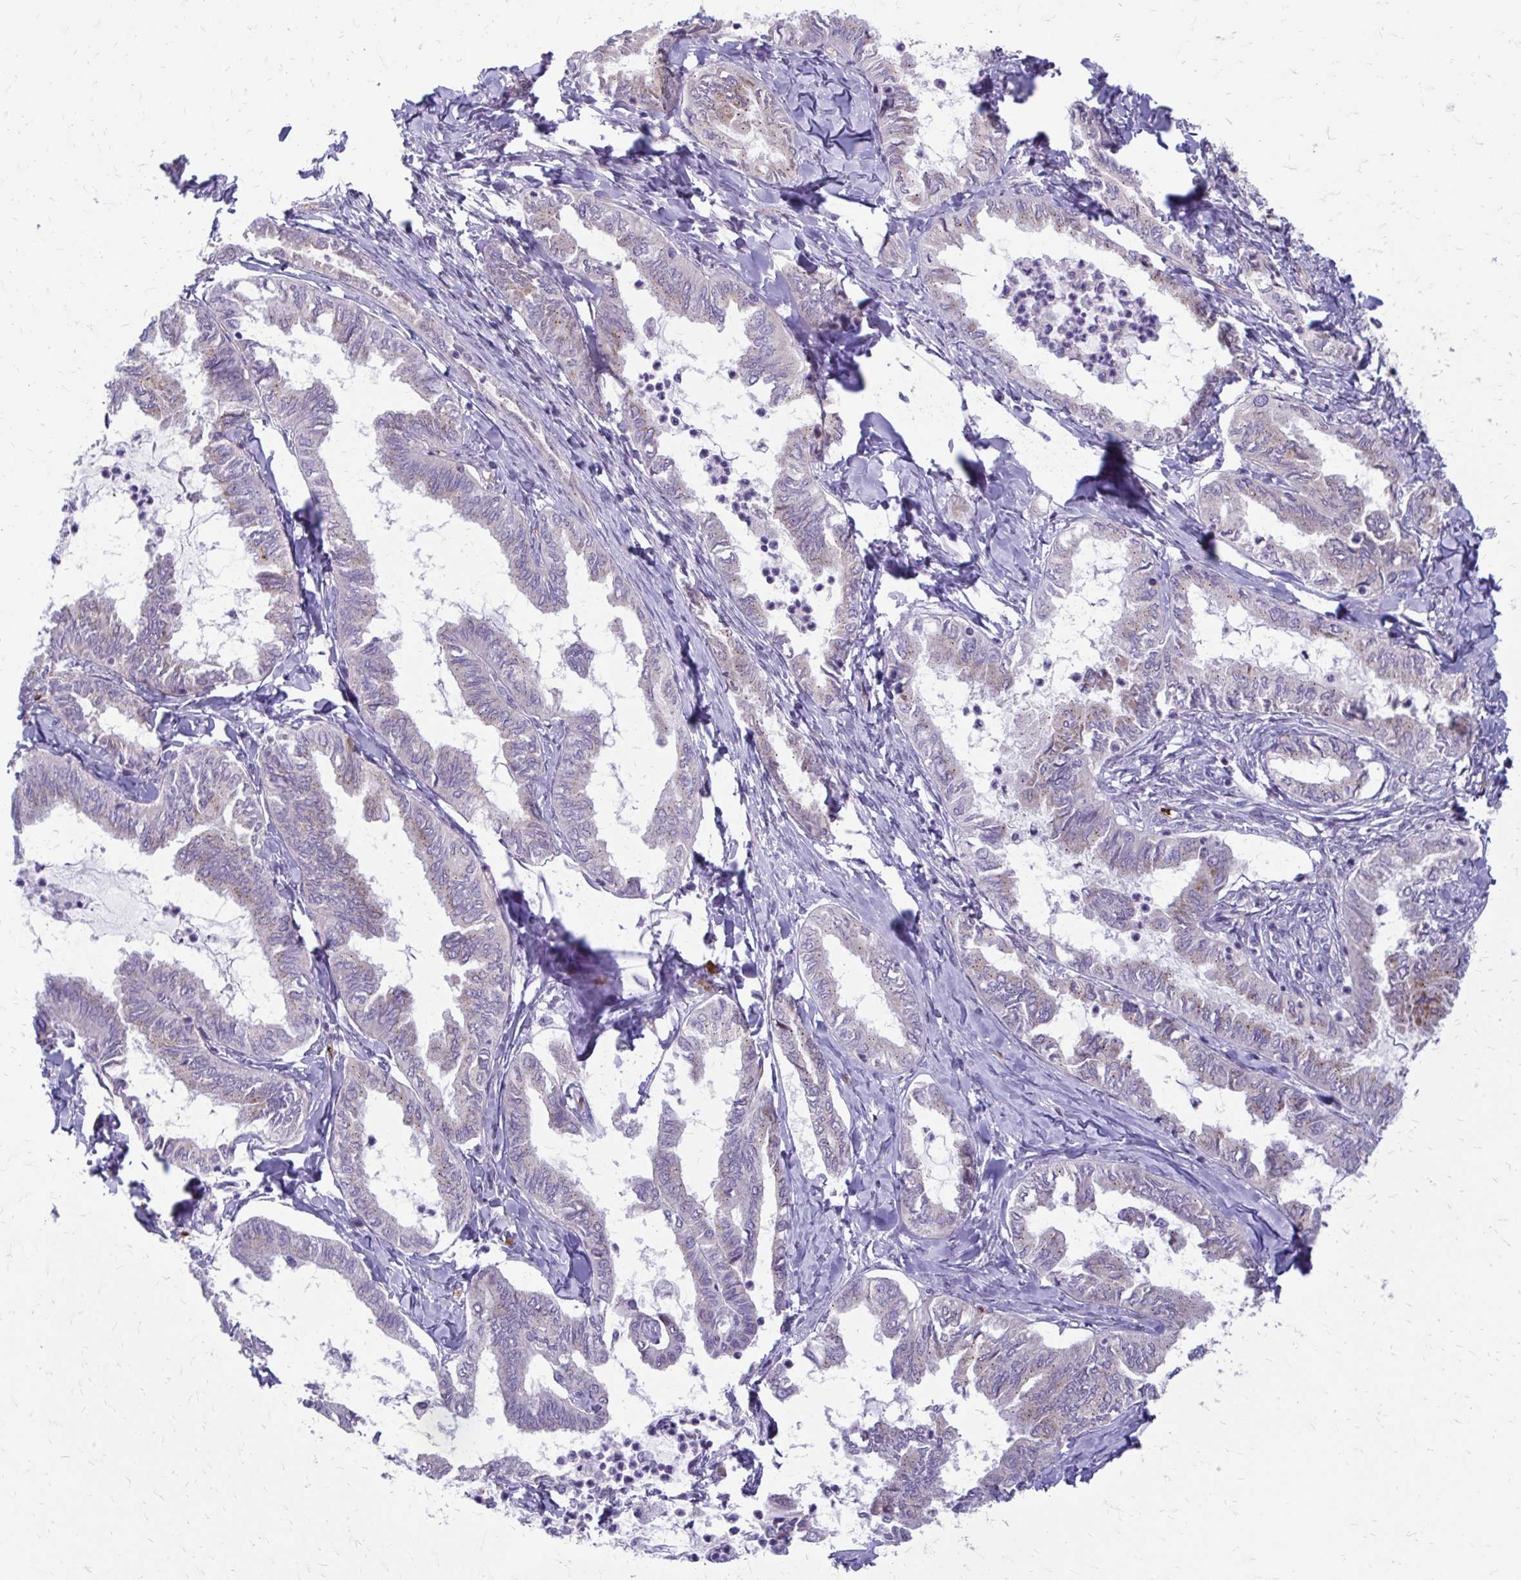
{"staining": {"intensity": "negative", "quantity": "none", "location": "none"}, "tissue": "ovarian cancer", "cell_type": "Tumor cells", "image_type": "cancer", "snomed": [{"axis": "morphology", "description": "Carcinoma, endometroid"}, {"axis": "topography", "description": "Ovary"}], "caption": "High power microscopy histopathology image of an IHC histopathology image of ovarian endometroid carcinoma, revealing no significant positivity in tumor cells.", "gene": "FUNDC2", "patient": {"sex": "female", "age": 70}}